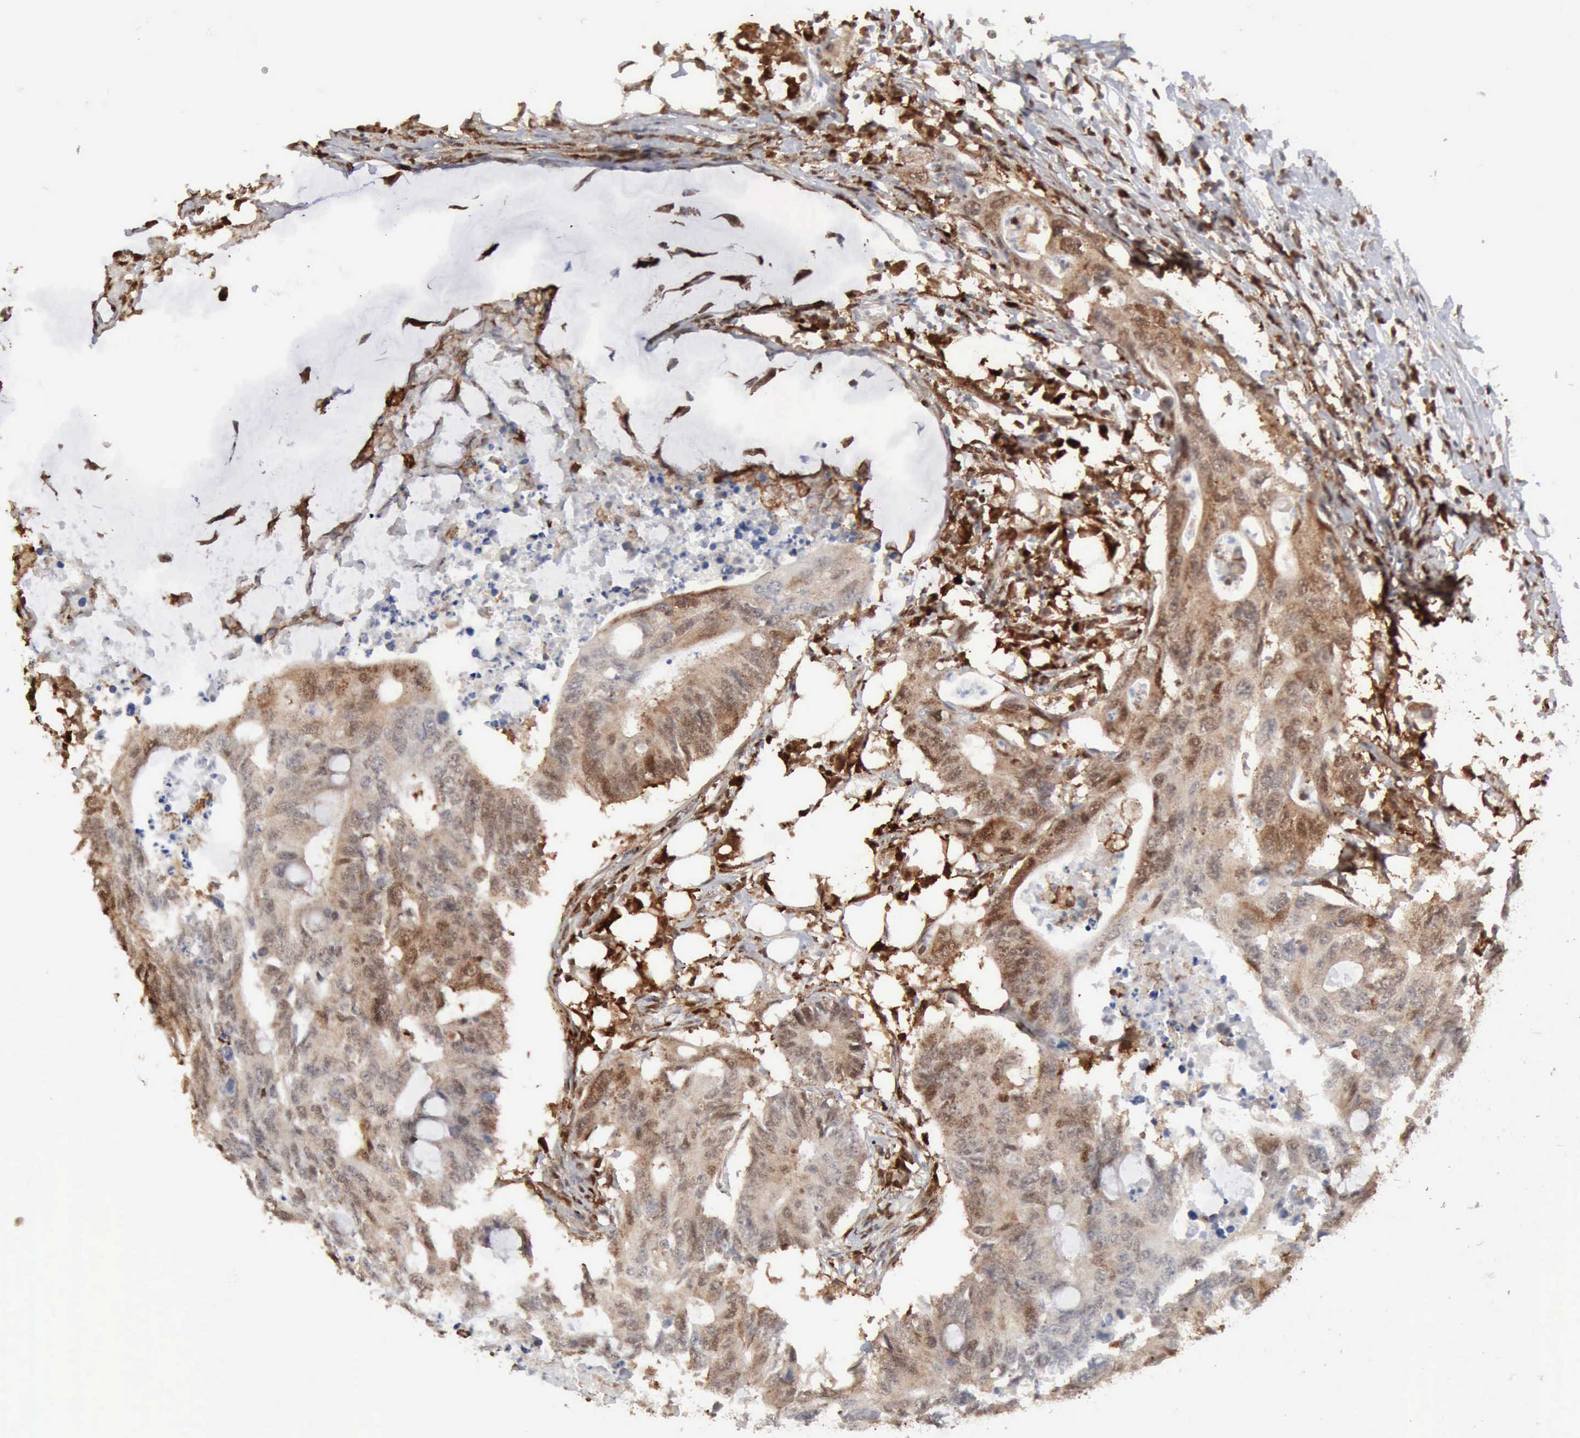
{"staining": {"intensity": "weak", "quantity": "<25%", "location": "cytoplasmic/membranous,nuclear"}, "tissue": "colorectal cancer", "cell_type": "Tumor cells", "image_type": "cancer", "snomed": [{"axis": "morphology", "description": "Adenocarcinoma, NOS"}, {"axis": "topography", "description": "Colon"}], "caption": "Tumor cells show no significant protein positivity in adenocarcinoma (colorectal).", "gene": "STAT1", "patient": {"sex": "male", "age": 71}}